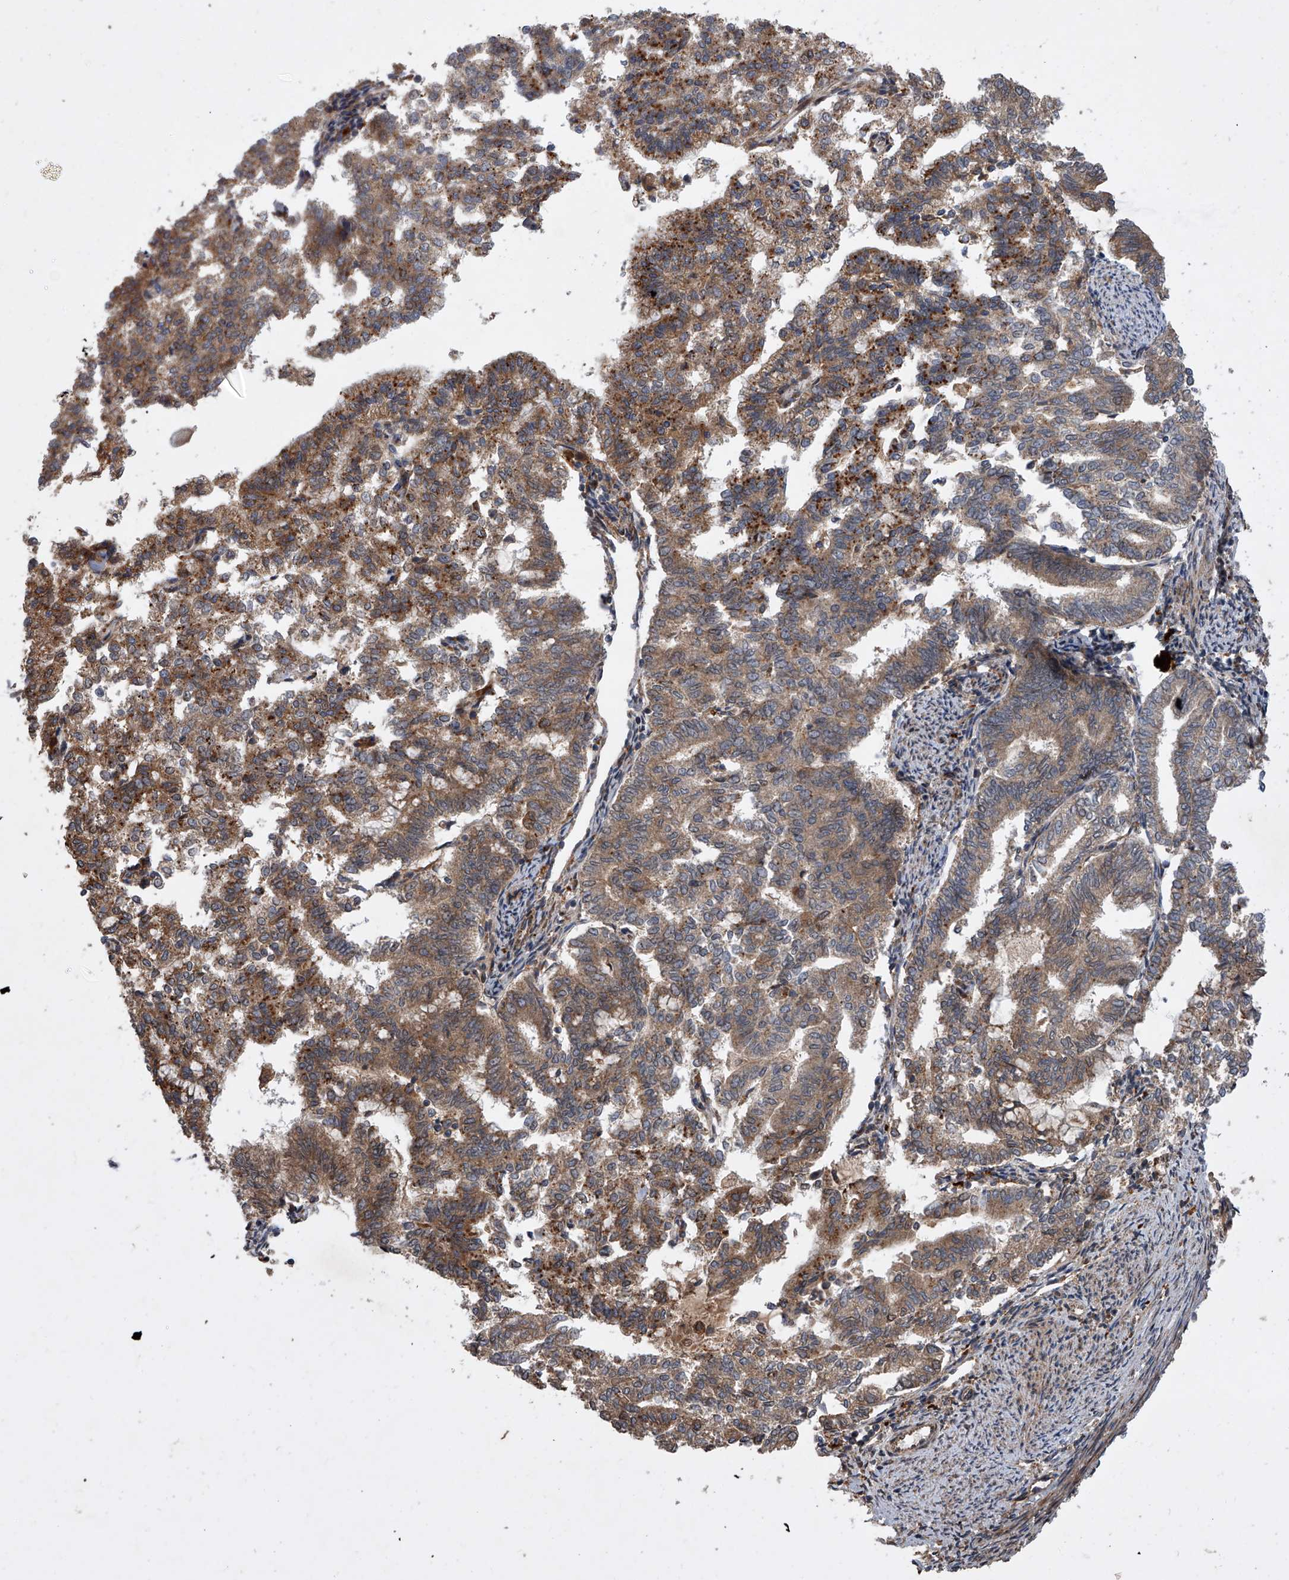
{"staining": {"intensity": "moderate", "quantity": ">75%", "location": "cytoplasmic/membranous"}, "tissue": "endometrial cancer", "cell_type": "Tumor cells", "image_type": "cancer", "snomed": [{"axis": "morphology", "description": "Adenocarcinoma, NOS"}, {"axis": "topography", "description": "Endometrium"}], "caption": "Endometrial cancer (adenocarcinoma) tissue displays moderate cytoplasmic/membranous expression in approximately >75% of tumor cells", "gene": "USP47", "patient": {"sex": "female", "age": 79}}